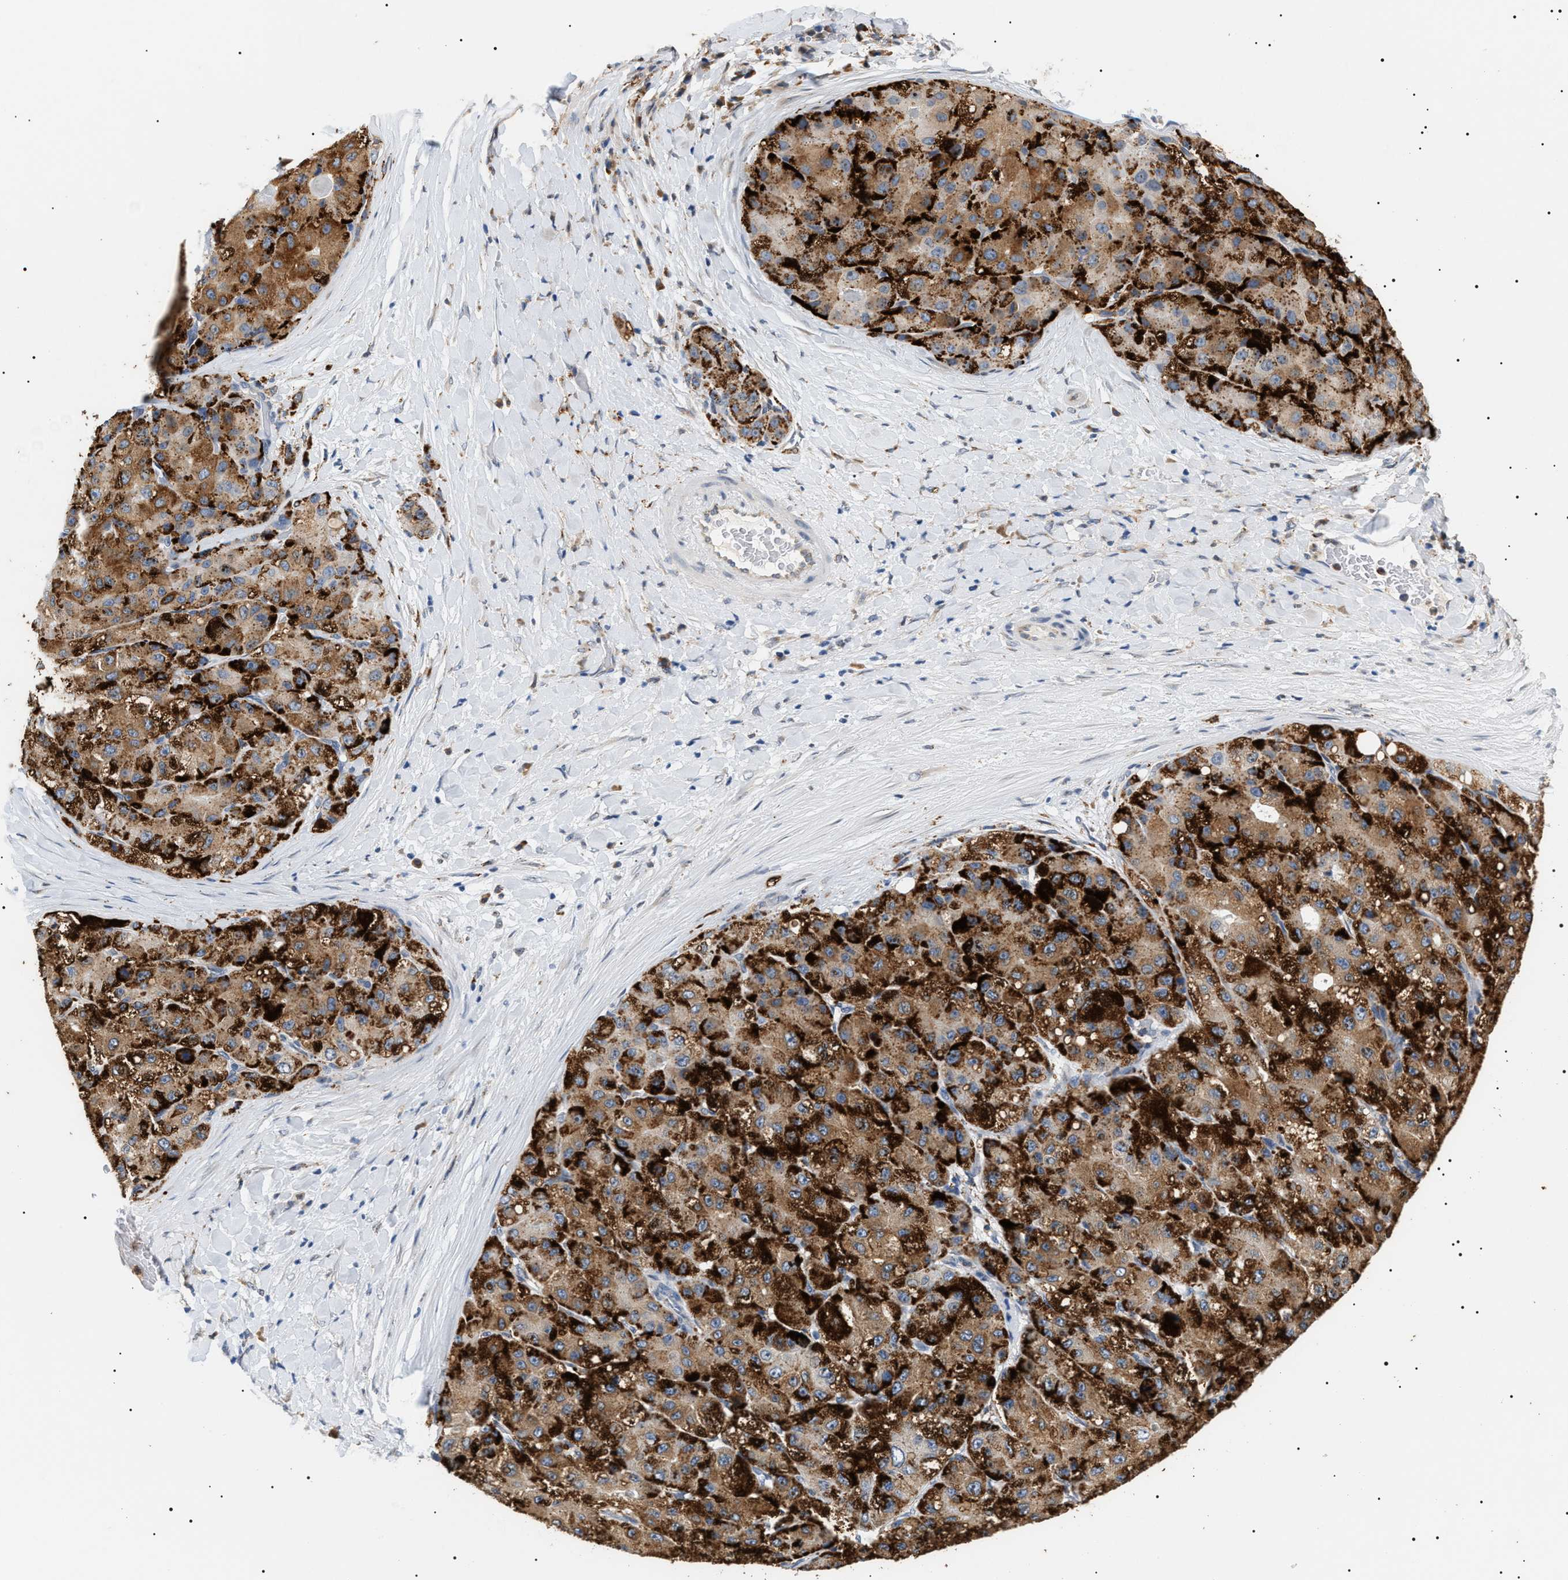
{"staining": {"intensity": "strong", "quantity": ">75%", "location": "cytoplasmic/membranous"}, "tissue": "liver cancer", "cell_type": "Tumor cells", "image_type": "cancer", "snomed": [{"axis": "morphology", "description": "Carcinoma, Hepatocellular, NOS"}, {"axis": "topography", "description": "Liver"}], "caption": "The immunohistochemical stain shows strong cytoplasmic/membranous positivity in tumor cells of liver hepatocellular carcinoma tissue.", "gene": "HSD17B11", "patient": {"sex": "male", "age": 80}}